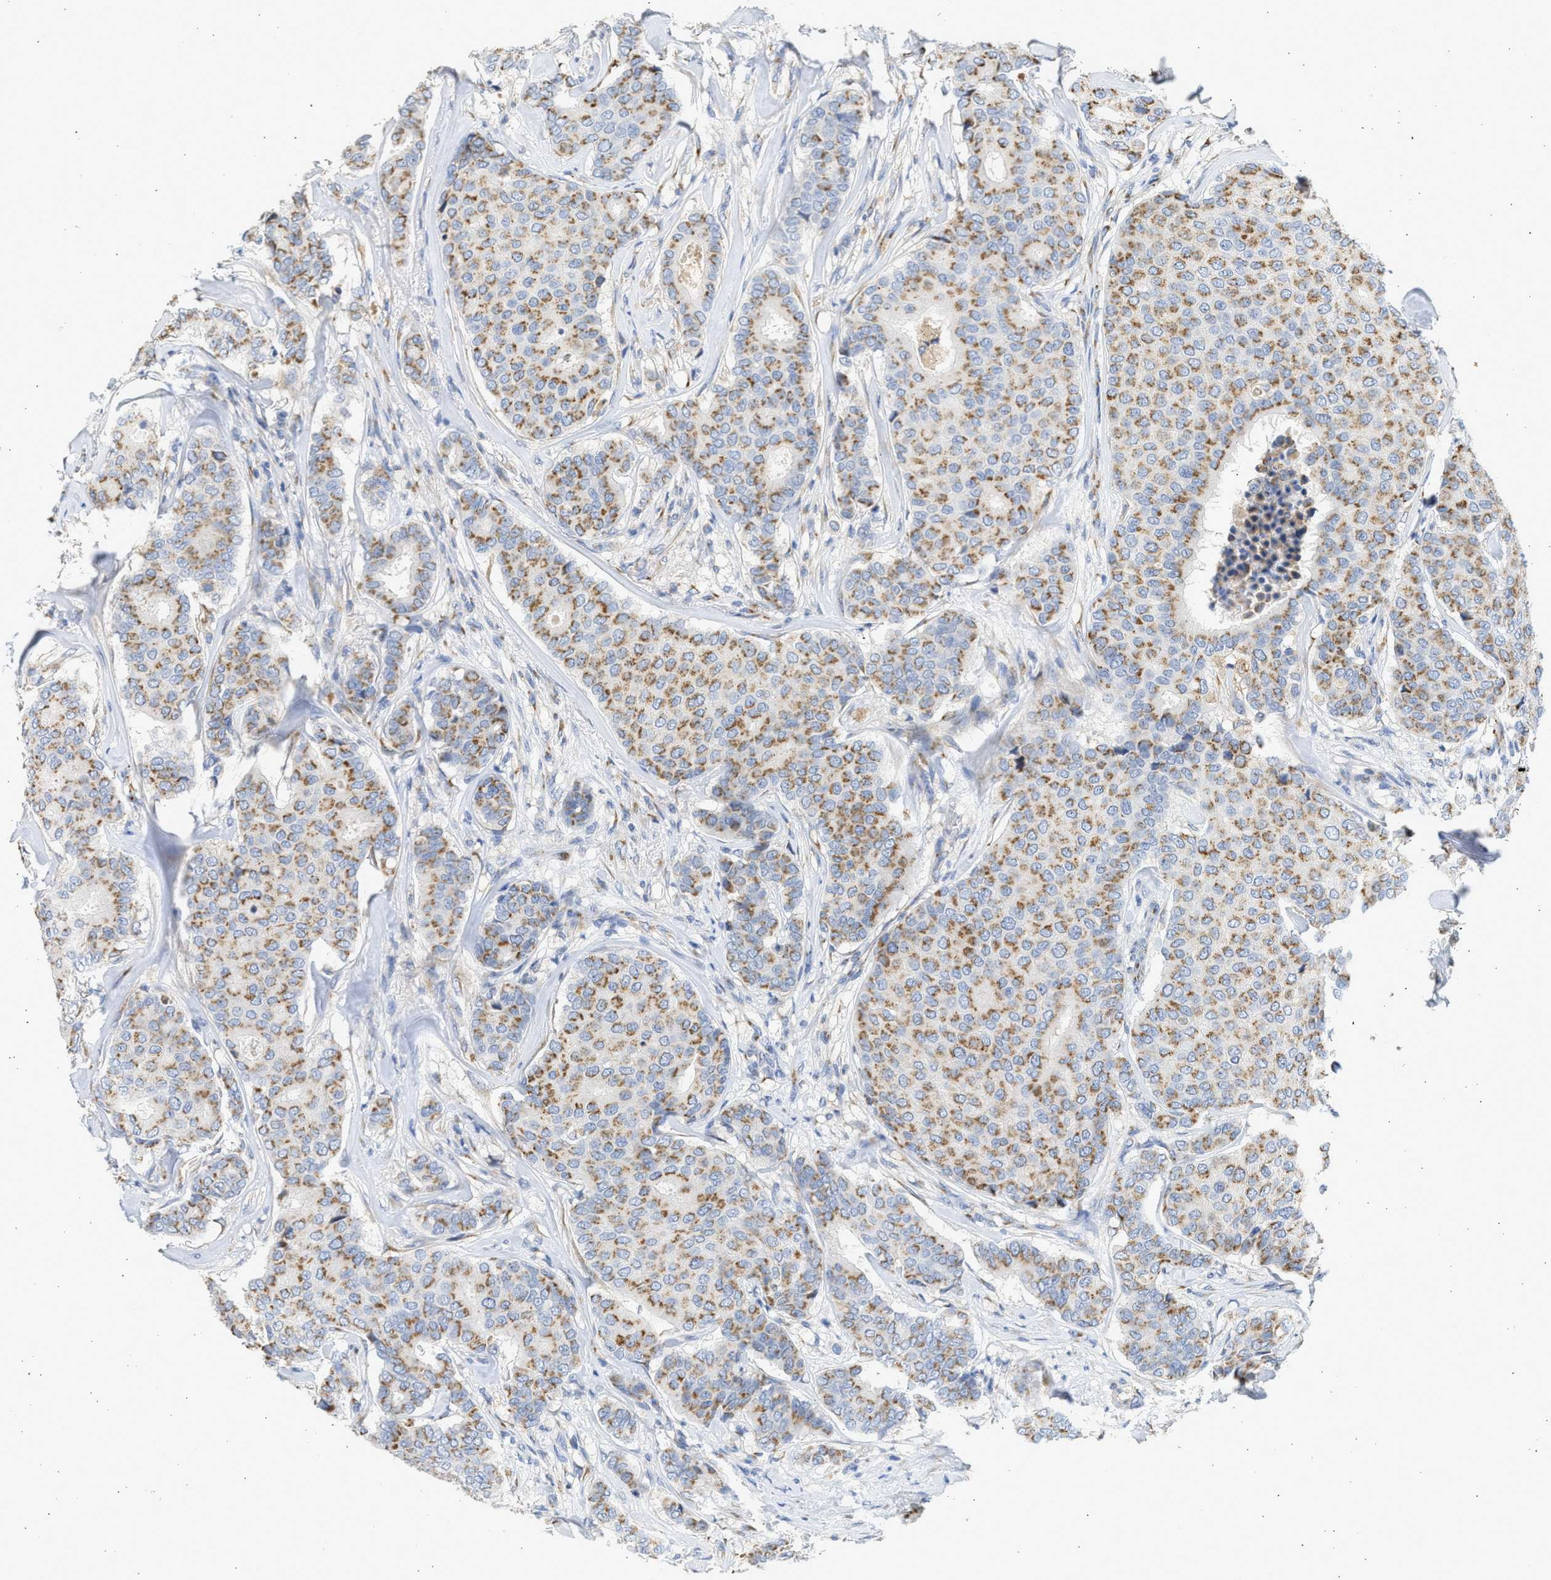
{"staining": {"intensity": "moderate", "quantity": ">75%", "location": "cytoplasmic/membranous"}, "tissue": "breast cancer", "cell_type": "Tumor cells", "image_type": "cancer", "snomed": [{"axis": "morphology", "description": "Duct carcinoma"}, {"axis": "topography", "description": "Breast"}], "caption": "Immunohistochemical staining of human intraductal carcinoma (breast) exhibits medium levels of moderate cytoplasmic/membranous protein expression in about >75% of tumor cells.", "gene": "IPO8", "patient": {"sex": "female", "age": 75}}